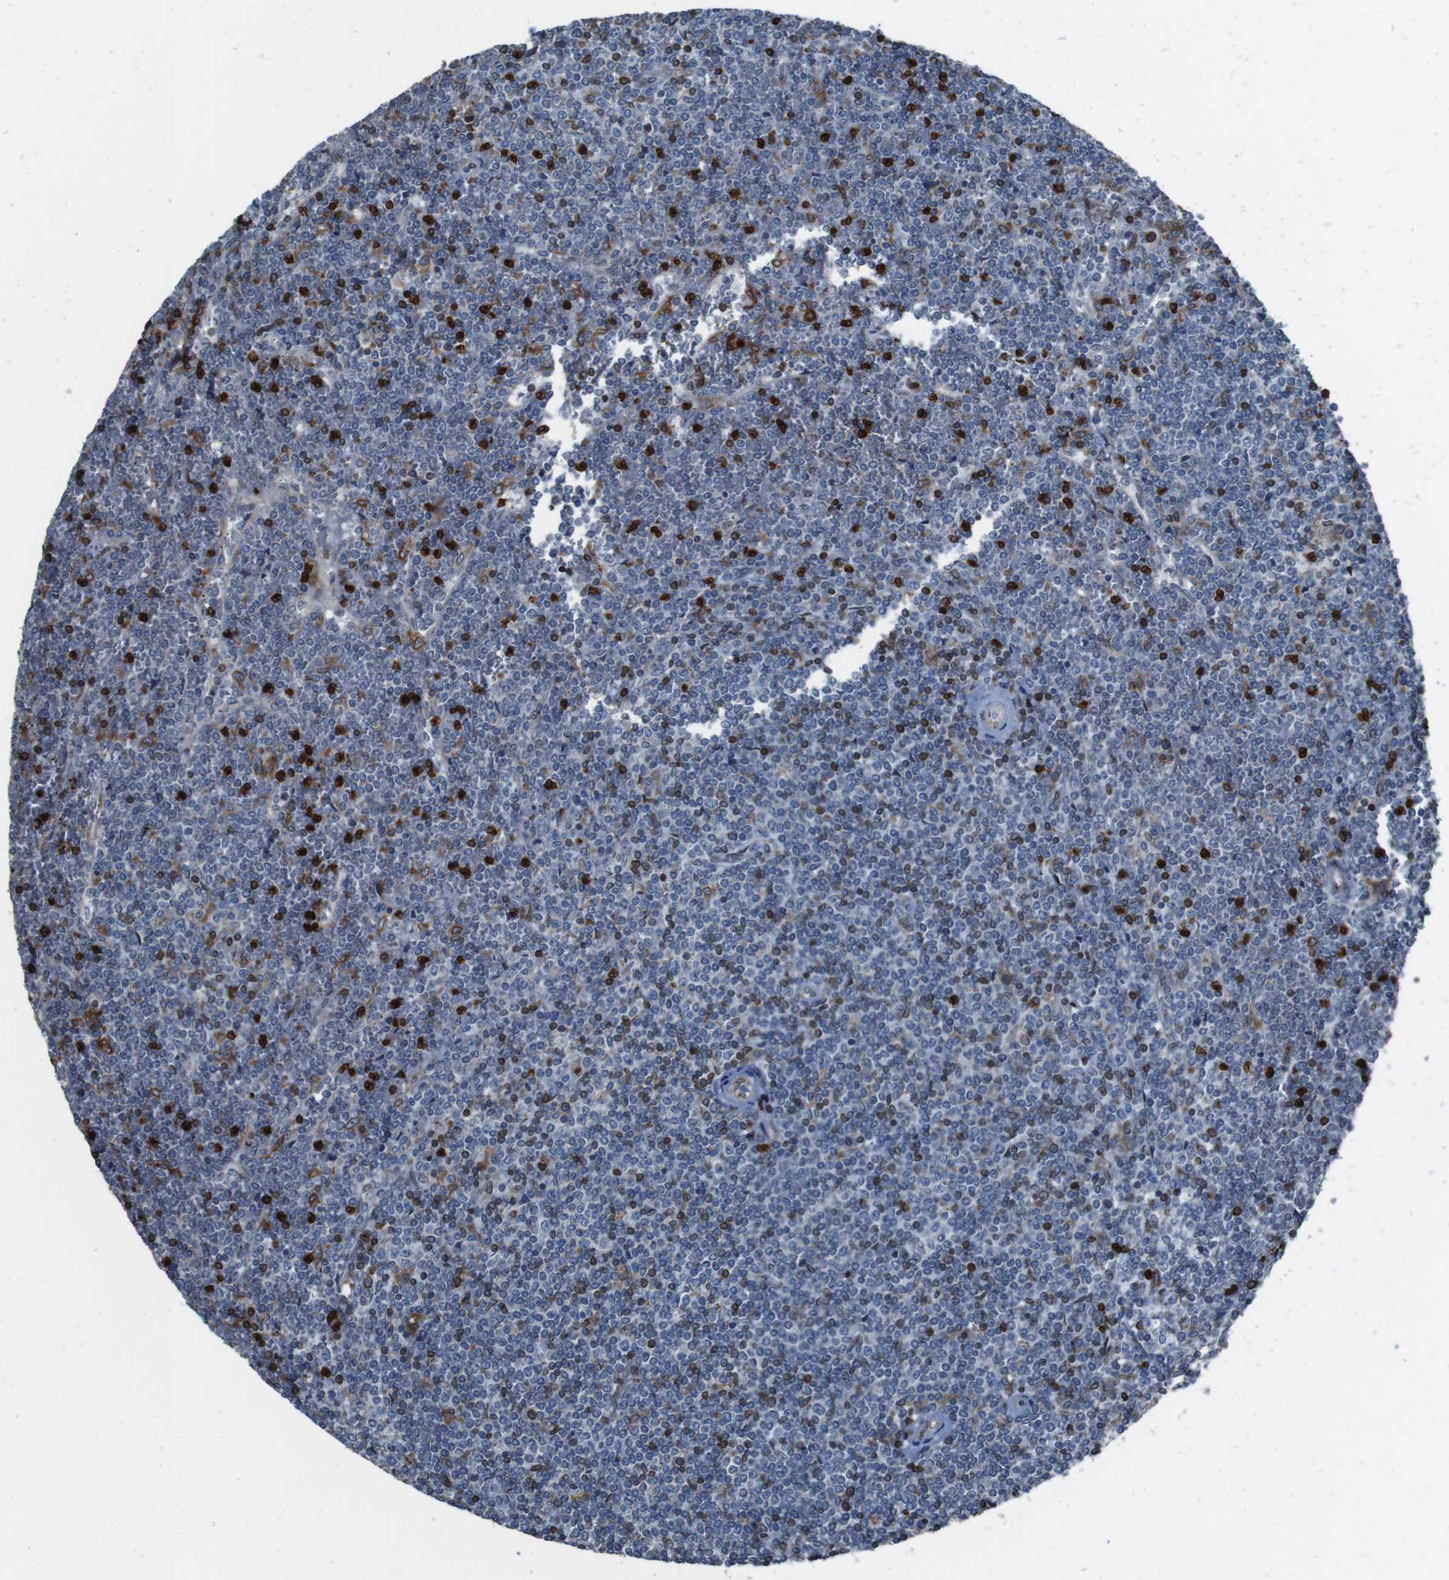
{"staining": {"intensity": "moderate", "quantity": "25%-75%", "location": "cytoplasmic/membranous"}, "tissue": "lymphoma", "cell_type": "Tumor cells", "image_type": "cancer", "snomed": [{"axis": "morphology", "description": "Malignant lymphoma, non-Hodgkin's type, Low grade"}, {"axis": "topography", "description": "Spleen"}], "caption": "Immunohistochemistry (IHC) of lymphoma exhibits medium levels of moderate cytoplasmic/membranous expression in approximately 25%-75% of tumor cells. (IHC, brightfield microscopy, high magnification).", "gene": "APMAP", "patient": {"sex": "female", "age": 19}}